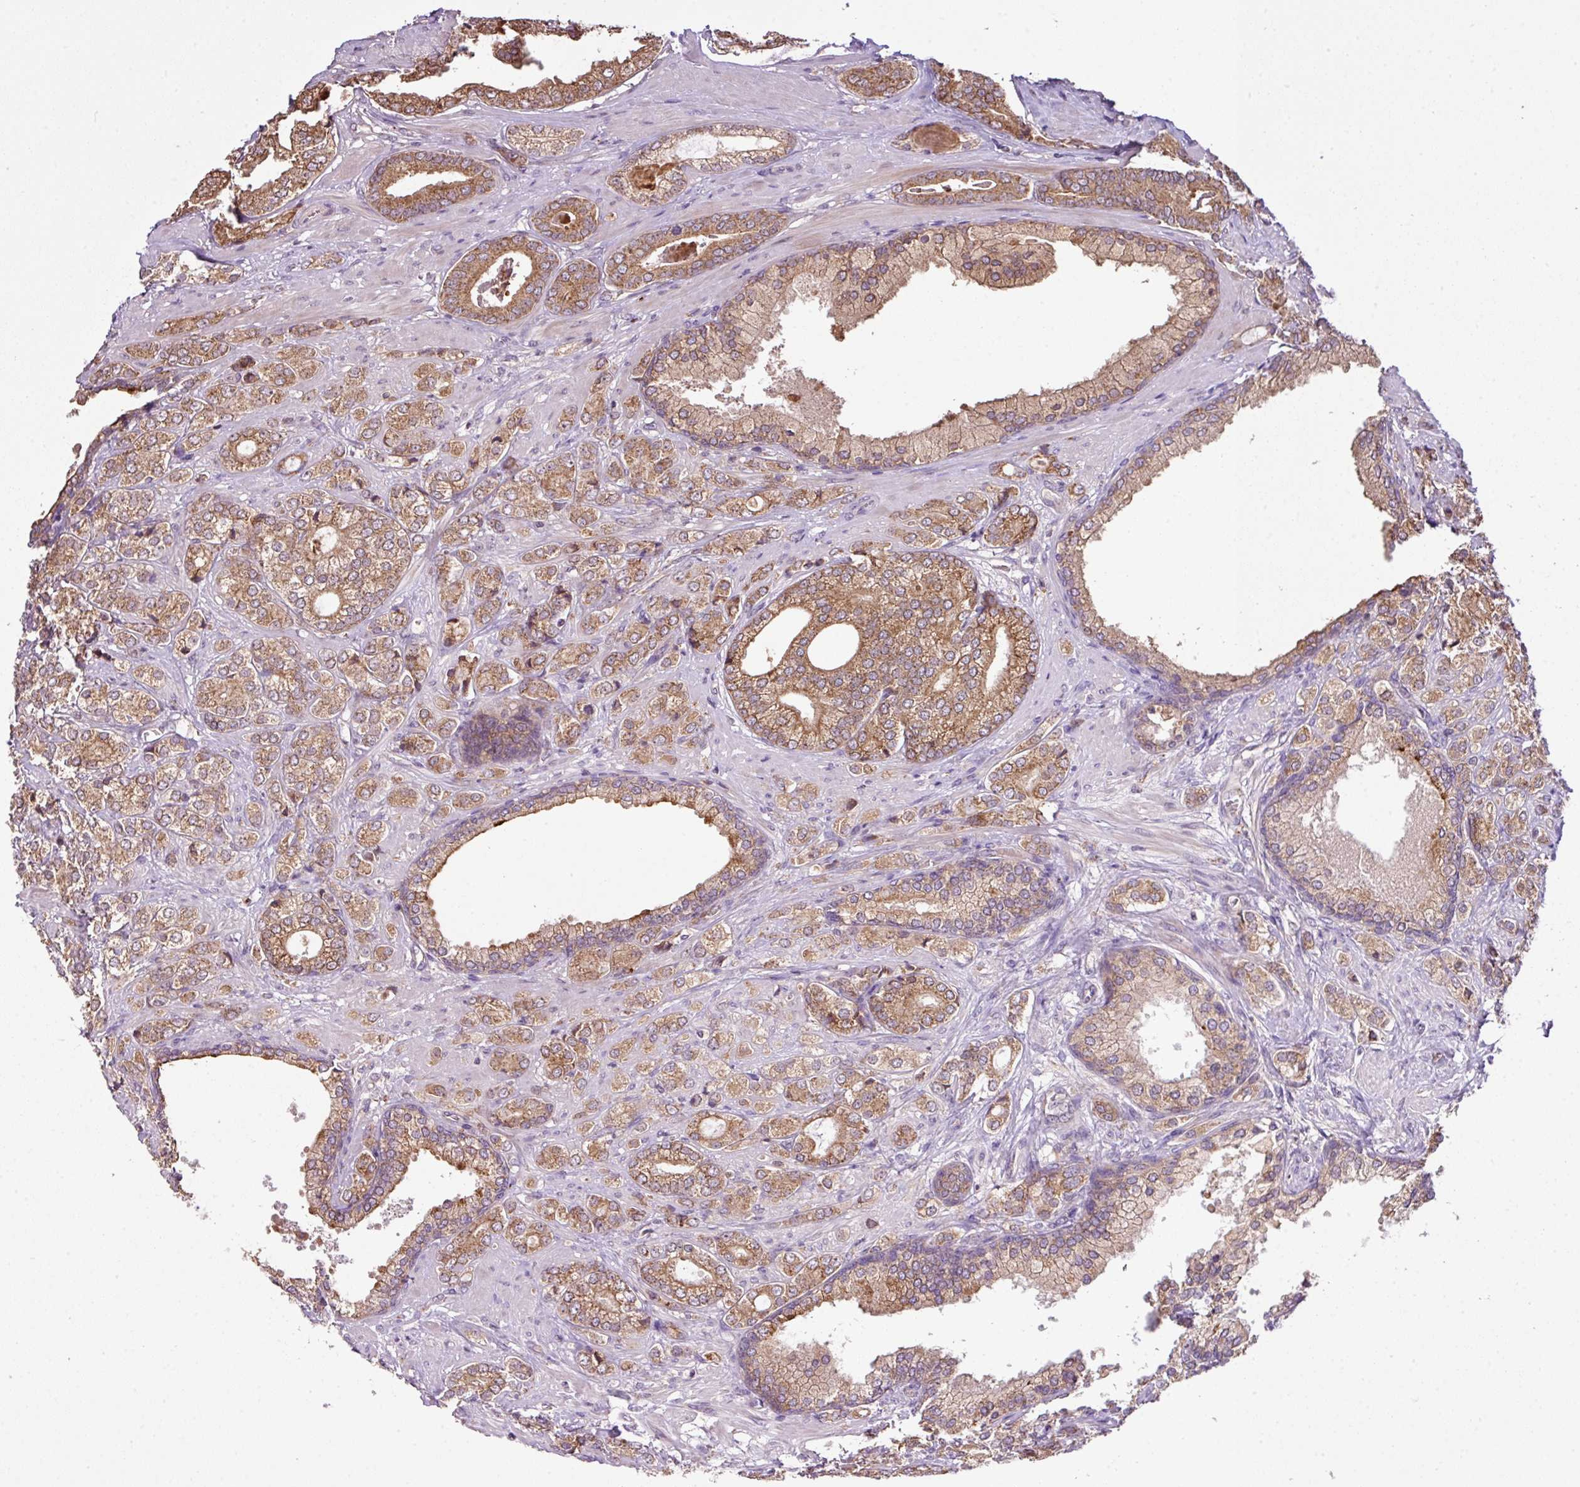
{"staining": {"intensity": "moderate", "quantity": ">75%", "location": "cytoplasmic/membranous"}, "tissue": "prostate cancer", "cell_type": "Tumor cells", "image_type": "cancer", "snomed": [{"axis": "morphology", "description": "Adenocarcinoma, High grade"}, {"axis": "topography", "description": "Prostate"}], "caption": "This photomicrograph shows prostate adenocarcinoma (high-grade) stained with immunohistochemistry (IHC) to label a protein in brown. The cytoplasmic/membranous of tumor cells show moderate positivity for the protein. Nuclei are counter-stained blue.", "gene": "SMCO4", "patient": {"sex": "male", "age": 60}}